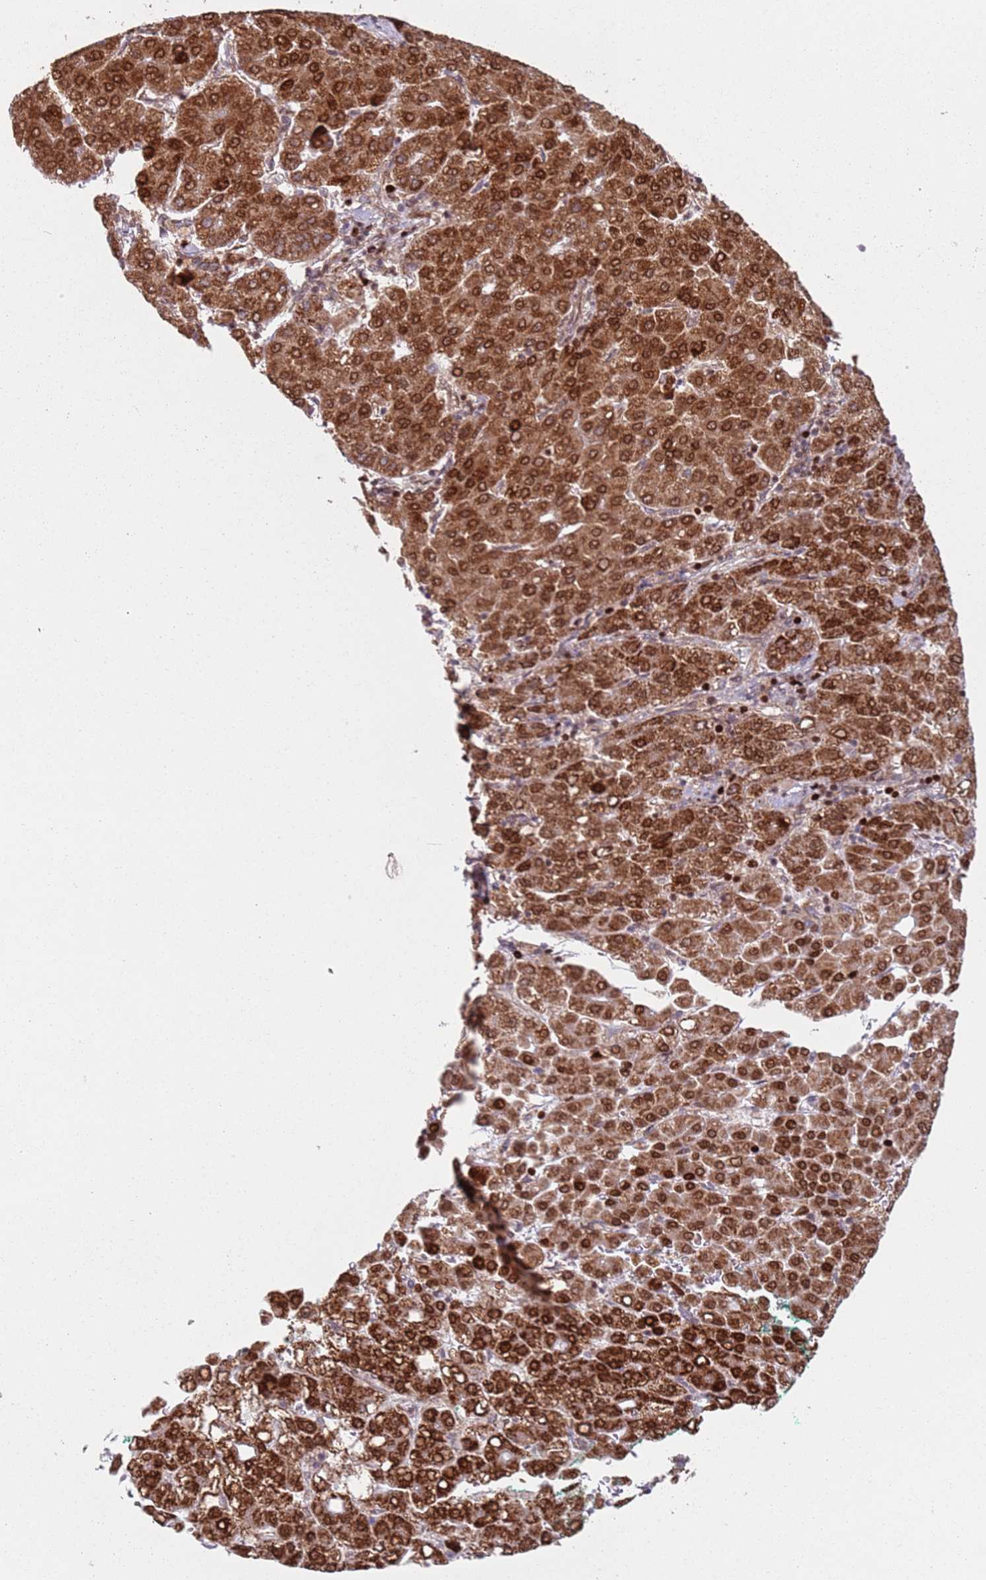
{"staining": {"intensity": "strong", "quantity": ">75%", "location": "cytoplasmic/membranous,nuclear"}, "tissue": "liver cancer", "cell_type": "Tumor cells", "image_type": "cancer", "snomed": [{"axis": "morphology", "description": "Carcinoma, Hepatocellular, NOS"}, {"axis": "topography", "description": "Liver"}], "caption": "This is a micrograph of immunohistochemistry staining of hepatocellular carcinoma (liver), which shows strong positivity in the cytoplasmic/membranous and nuclear of tumor cells.", "gene": "HNRNPLL", "patient": {"sex": "male", "age": 65}}